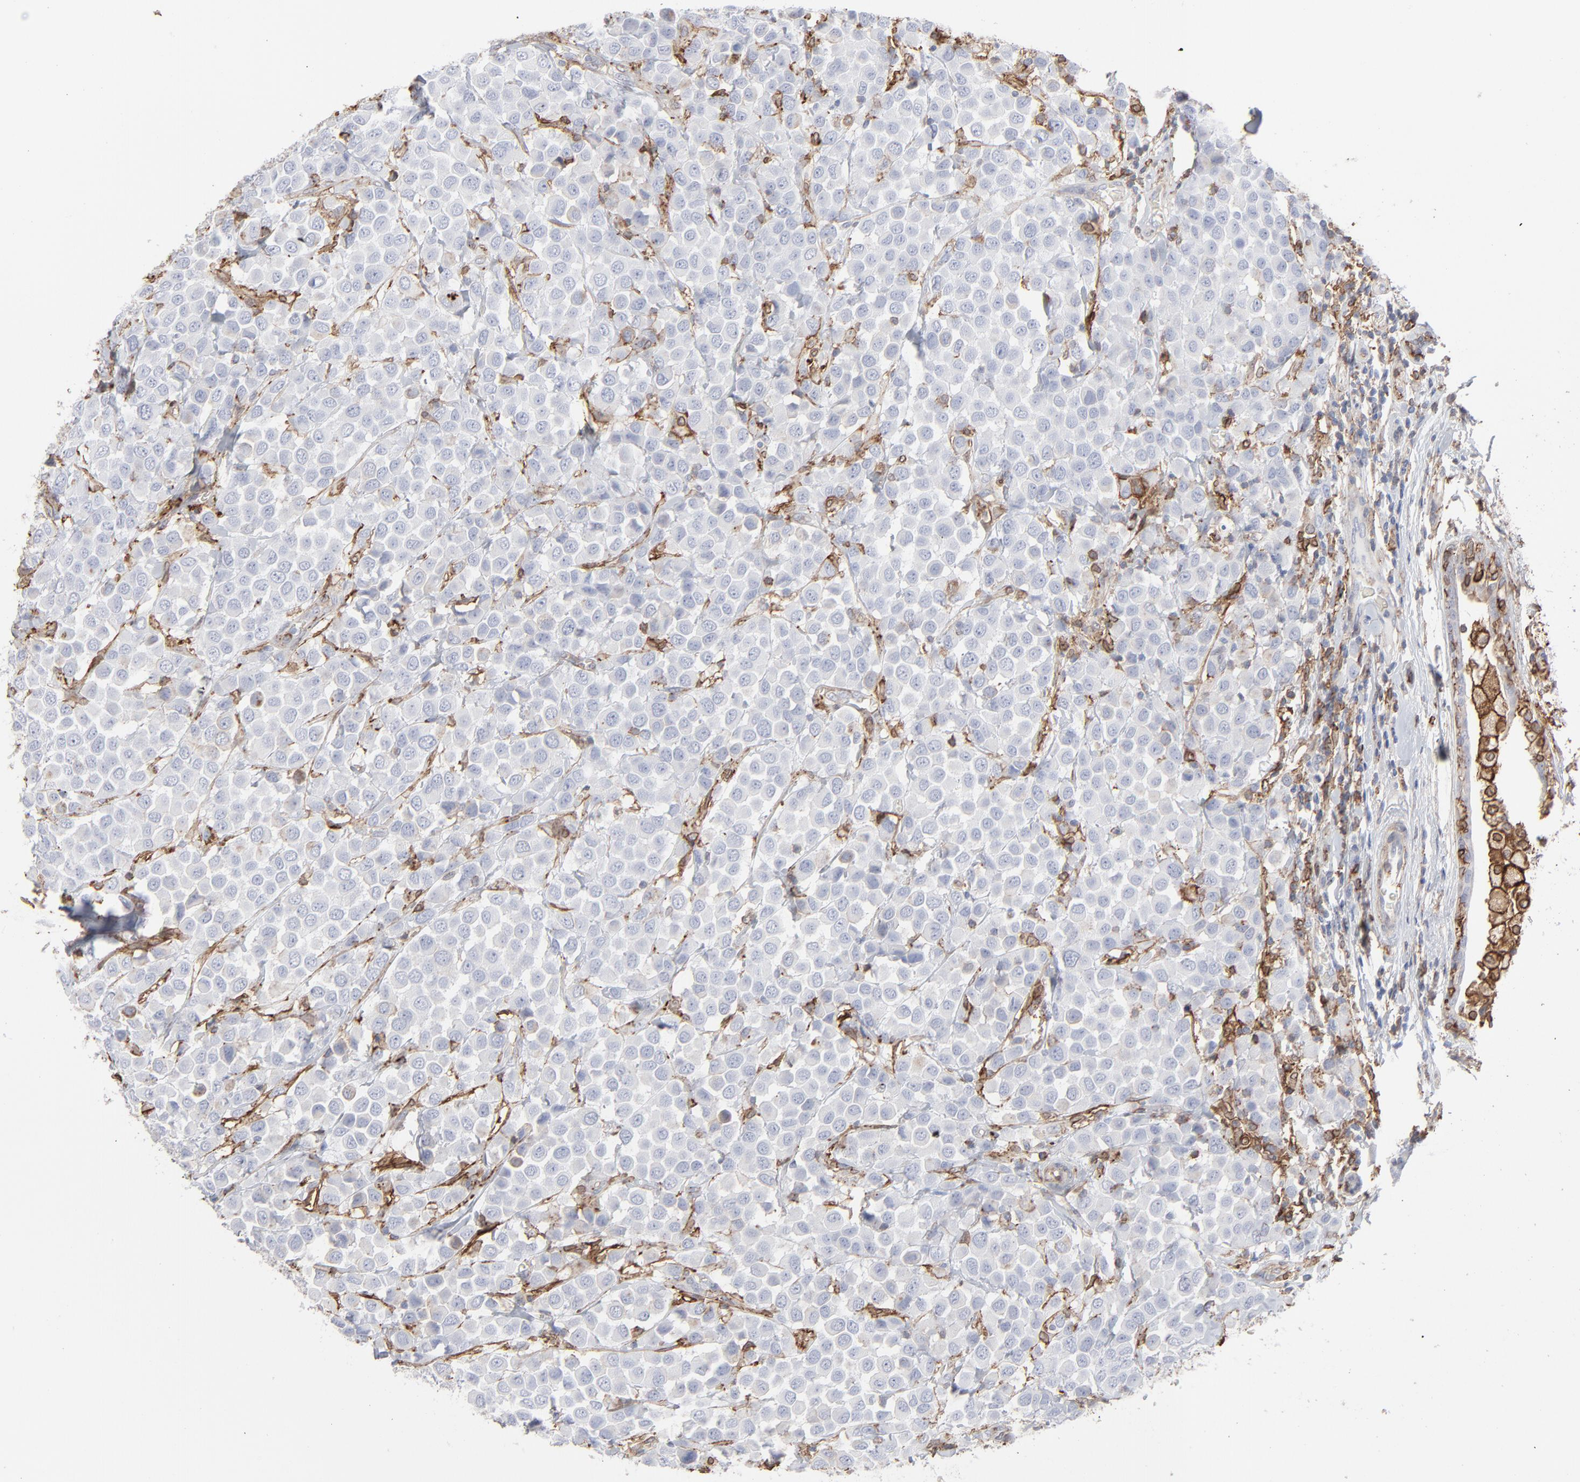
{"staining": {"intensity": "weak", "quantity": "<25%", "location": "cytoplasmic/membranous"}, "tissue": "breast cancer", "cell_type": "Tumor cells", "image_type": "cancer", "snomed": [{"axis": "morphology", "description": "Duct carcinoma"}, {"axis": "topography", "description": "Breast"}], "caption": "There is no significant expression in tumor cells of breast cancer (infiltrating ductal carcinoma). (DAB IHC, high magnification).", "gene": "ANXA5", "patient": {"sex": "female", "age": 61}}